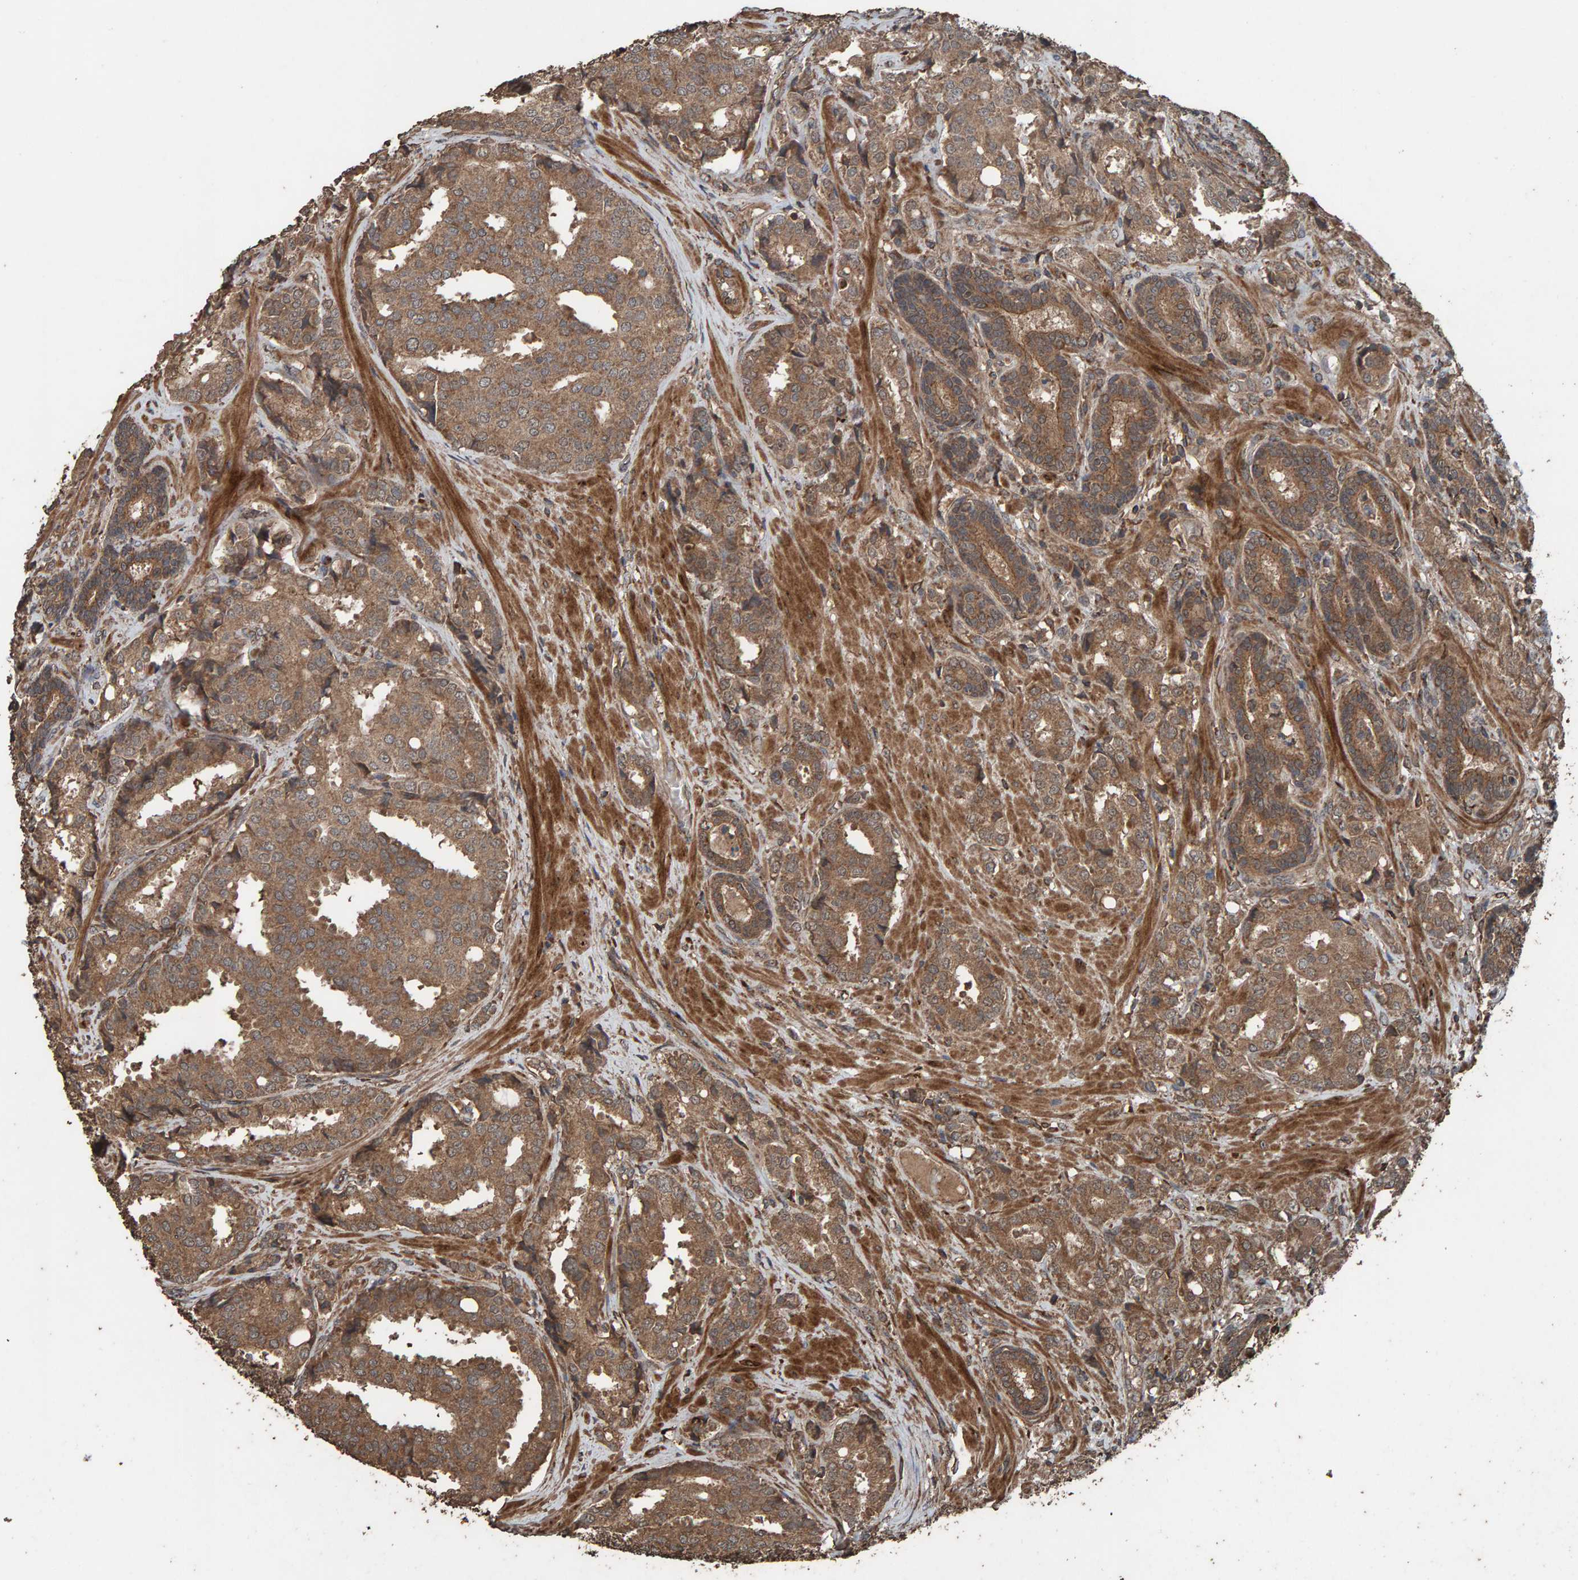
{"staining": {"intensity": "moderate", "quantity": ">75%", "location": "cytoplasmic/membranous"}, "tissue": "prostate cancer", "cell_type": "Tumor cells", "image_type": "cancer", "snomed": [{"axis": "morphology", "description": "Adenocarcinoma, High grade"}, {"axis": "topography", "description": "Prostate"}], "caption": "Immunohistochemical staining of human prostate cancer demonstrates moderate cytoplasmic/membranous protein staining in about >75% of tumor cells.", "gene": "DUS1L", "patient": {"sex": "male", "age": 50}}